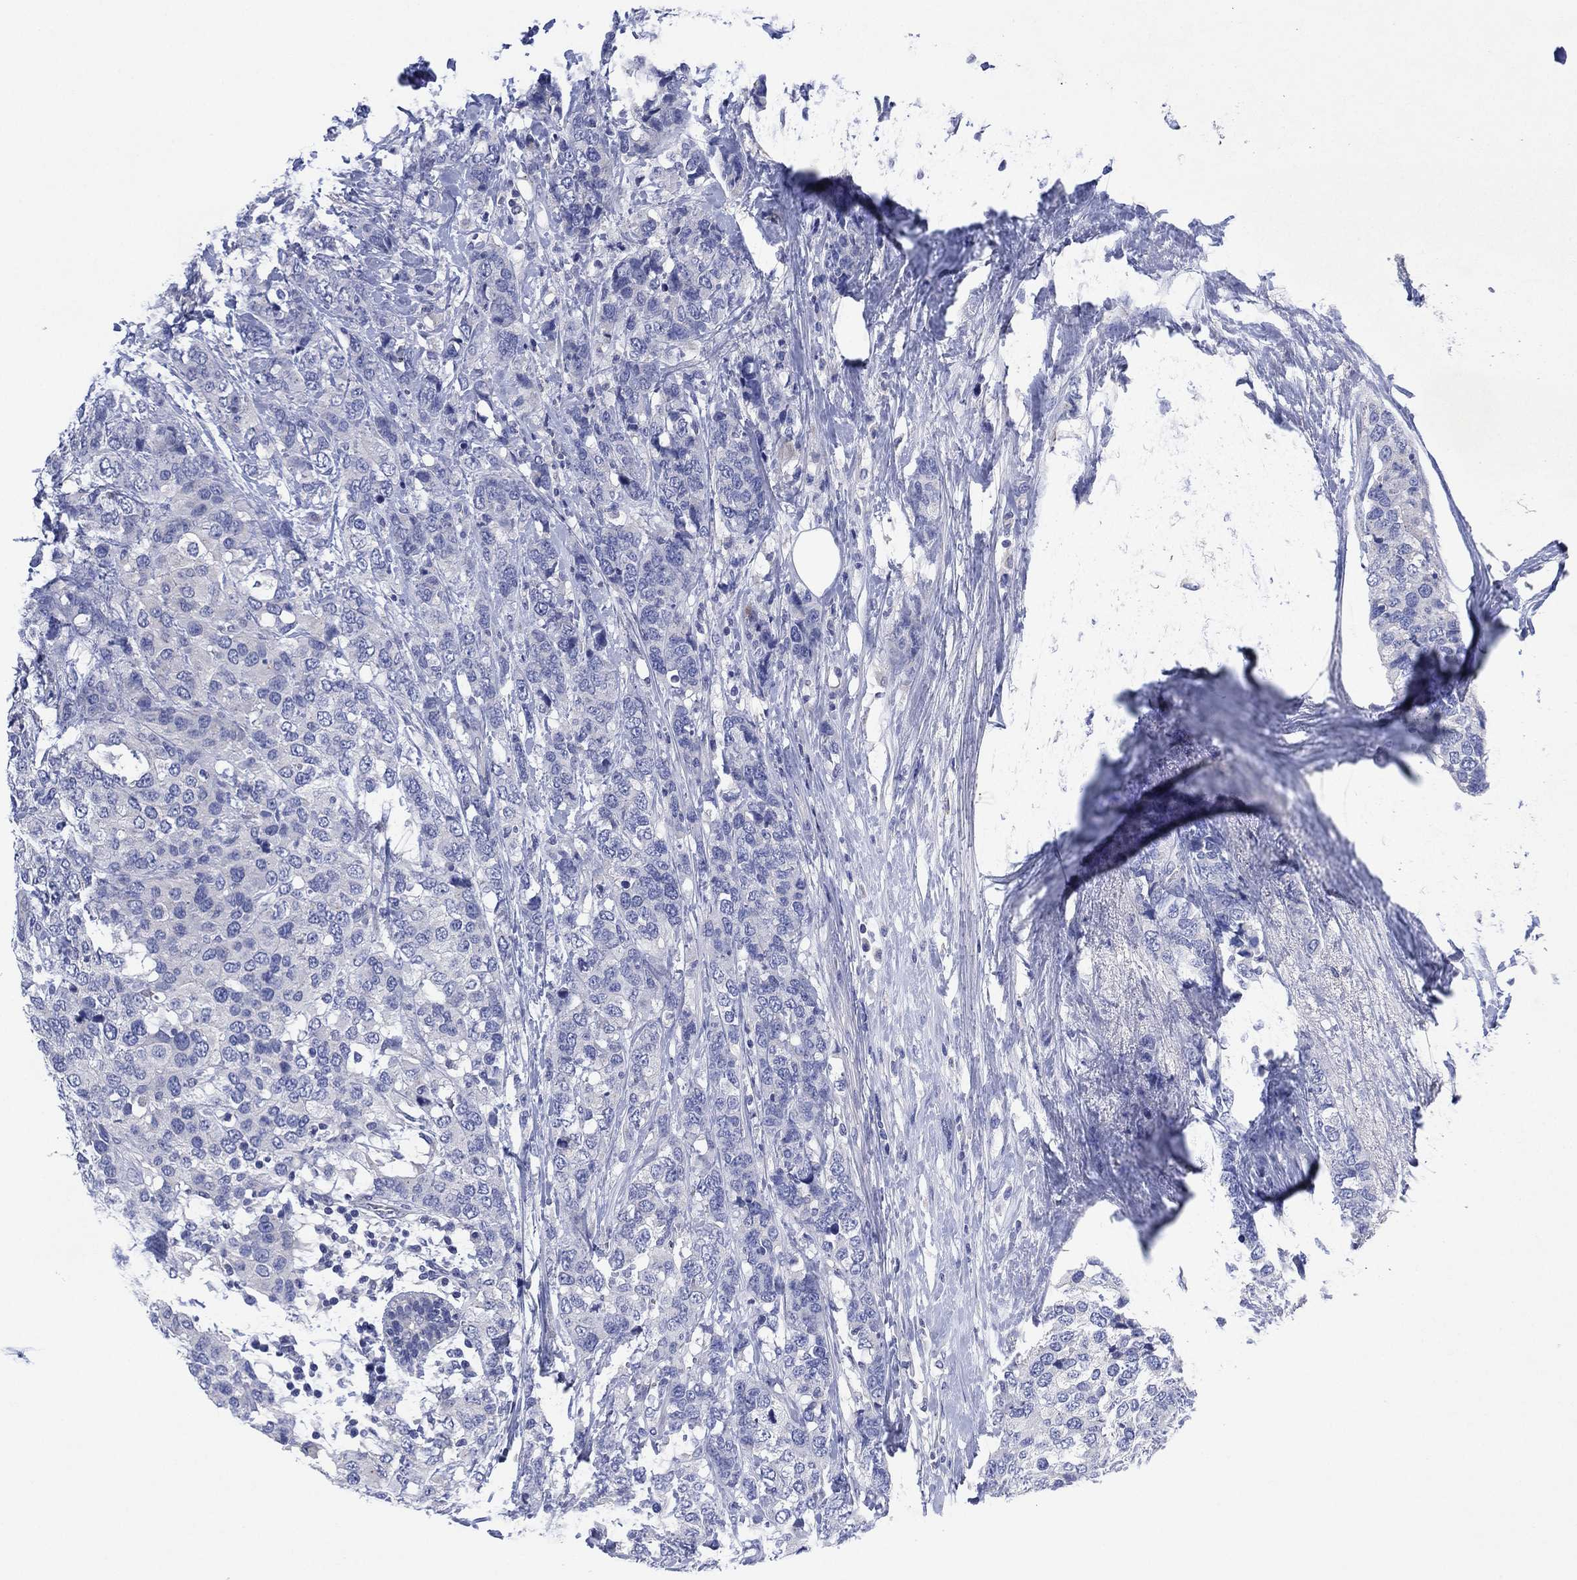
{"staining": {"intensity": "negative", "quantity": "none", "location": "none"}, "tissue": "breast cancer", "cell_type": "Tumor cells", "image_type": "cancer", "snomed": [{"axis": "morphology", "description": "Lobular carcinoma"}, {"axis": "topography", "description": "Breast"}], "caption": "This is an immunohistochemistry histopathology image of breast cancer (lobular carcinoma). There is no expression in tumor cells.", "gene": "CHRNA3", "patient": {"sex": "female", "age": 59}}